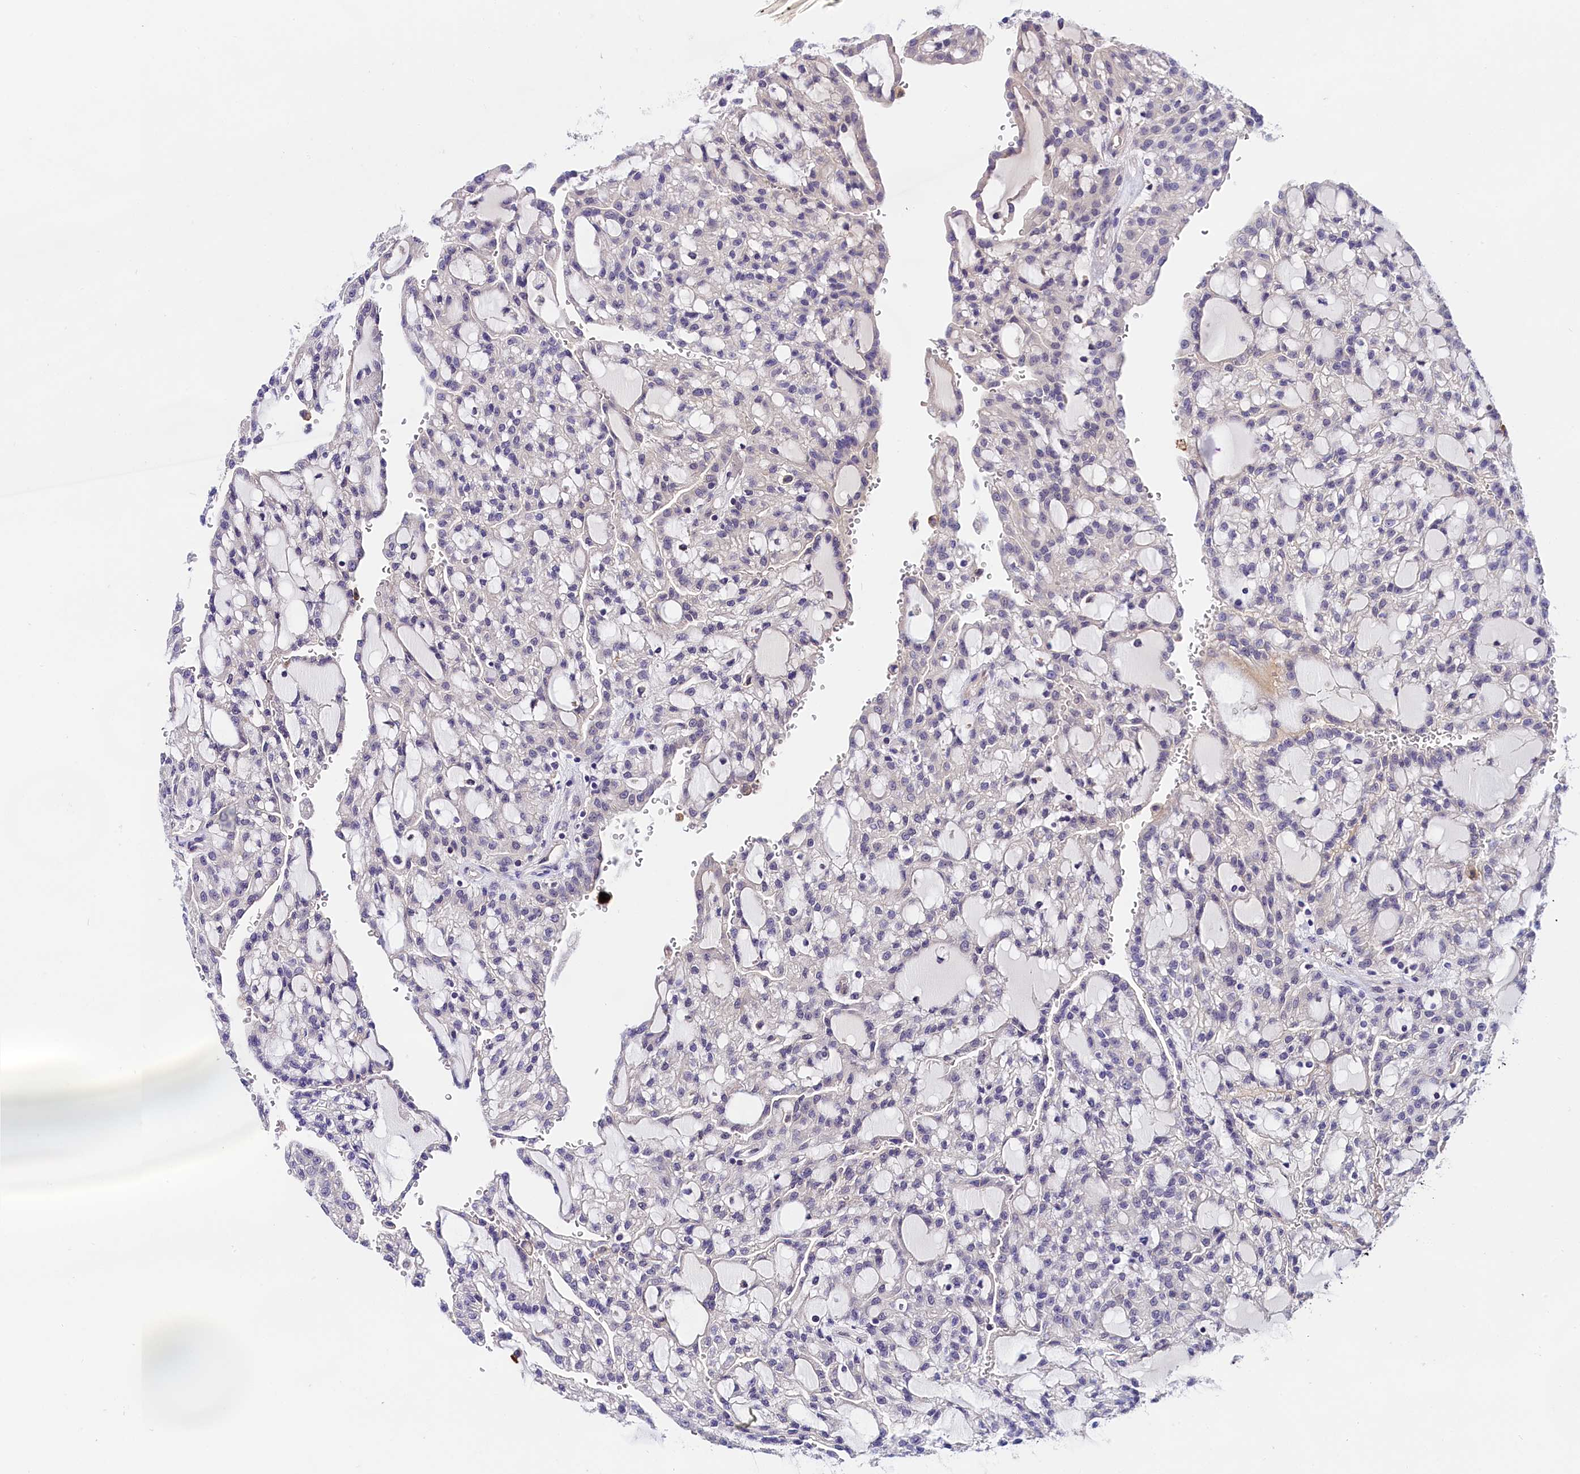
{"staining": {"intensity": "negative", "quantity": "none", "location": "none"}, "tissue": "renal cancer", "cell_type": "Tumor cells", "image_type": "cancer", "snomed": [{"axis": "morphology", "description": "Adenocarcinoma, NOS"}, {"axis": "topography", "description": "Kidney"}], "caption": "A micrograph of adenocarcinoma (renal) stained for a protein exhibits no brown staining in tumor cells.", "gene": "OAS3", "patient": {"sex": "male", "age": 63}}